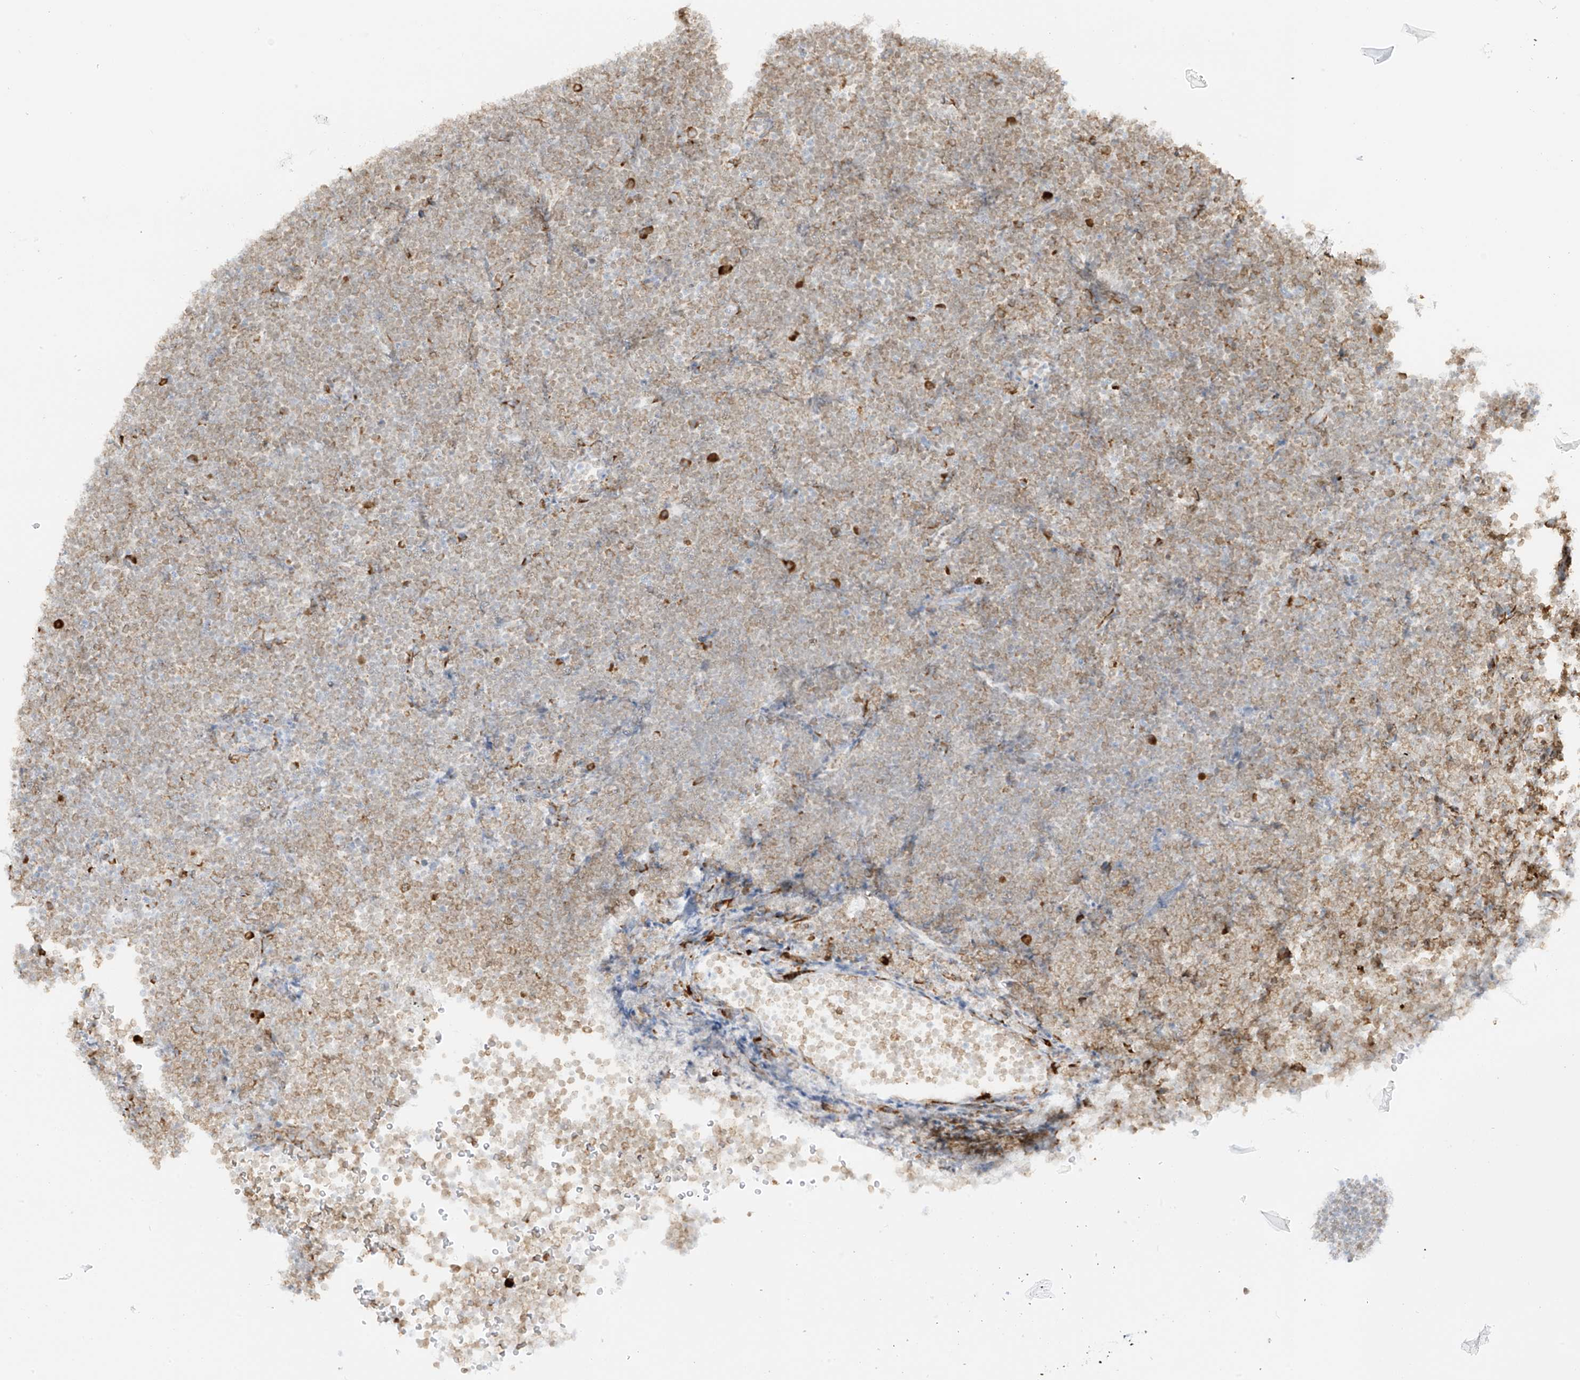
{"staining": {"intensity": "weak", "quantity": "25%-75%", "location": "cytoplasmic/membranous"}, "tissue": "lymphoma", "cell_type": "Tumor cells", "image_type": "cancer", "snomed": [{"axis": "morphology", "description": "Malignant lymphoma, non-Hodgkin's type, High grade"}, {"axis": "topography", "description": "Lymph node"}], "caption": "Human malignant lymphoma, non-Hodgkin's type (high-grade) stained with a brown dye reveals weak cytoplasmic/membranous positive positivity in about 25%-75% of tumor cells.", "gene": "LRRC59", "patient": {"sex": "male", "age": 13}}